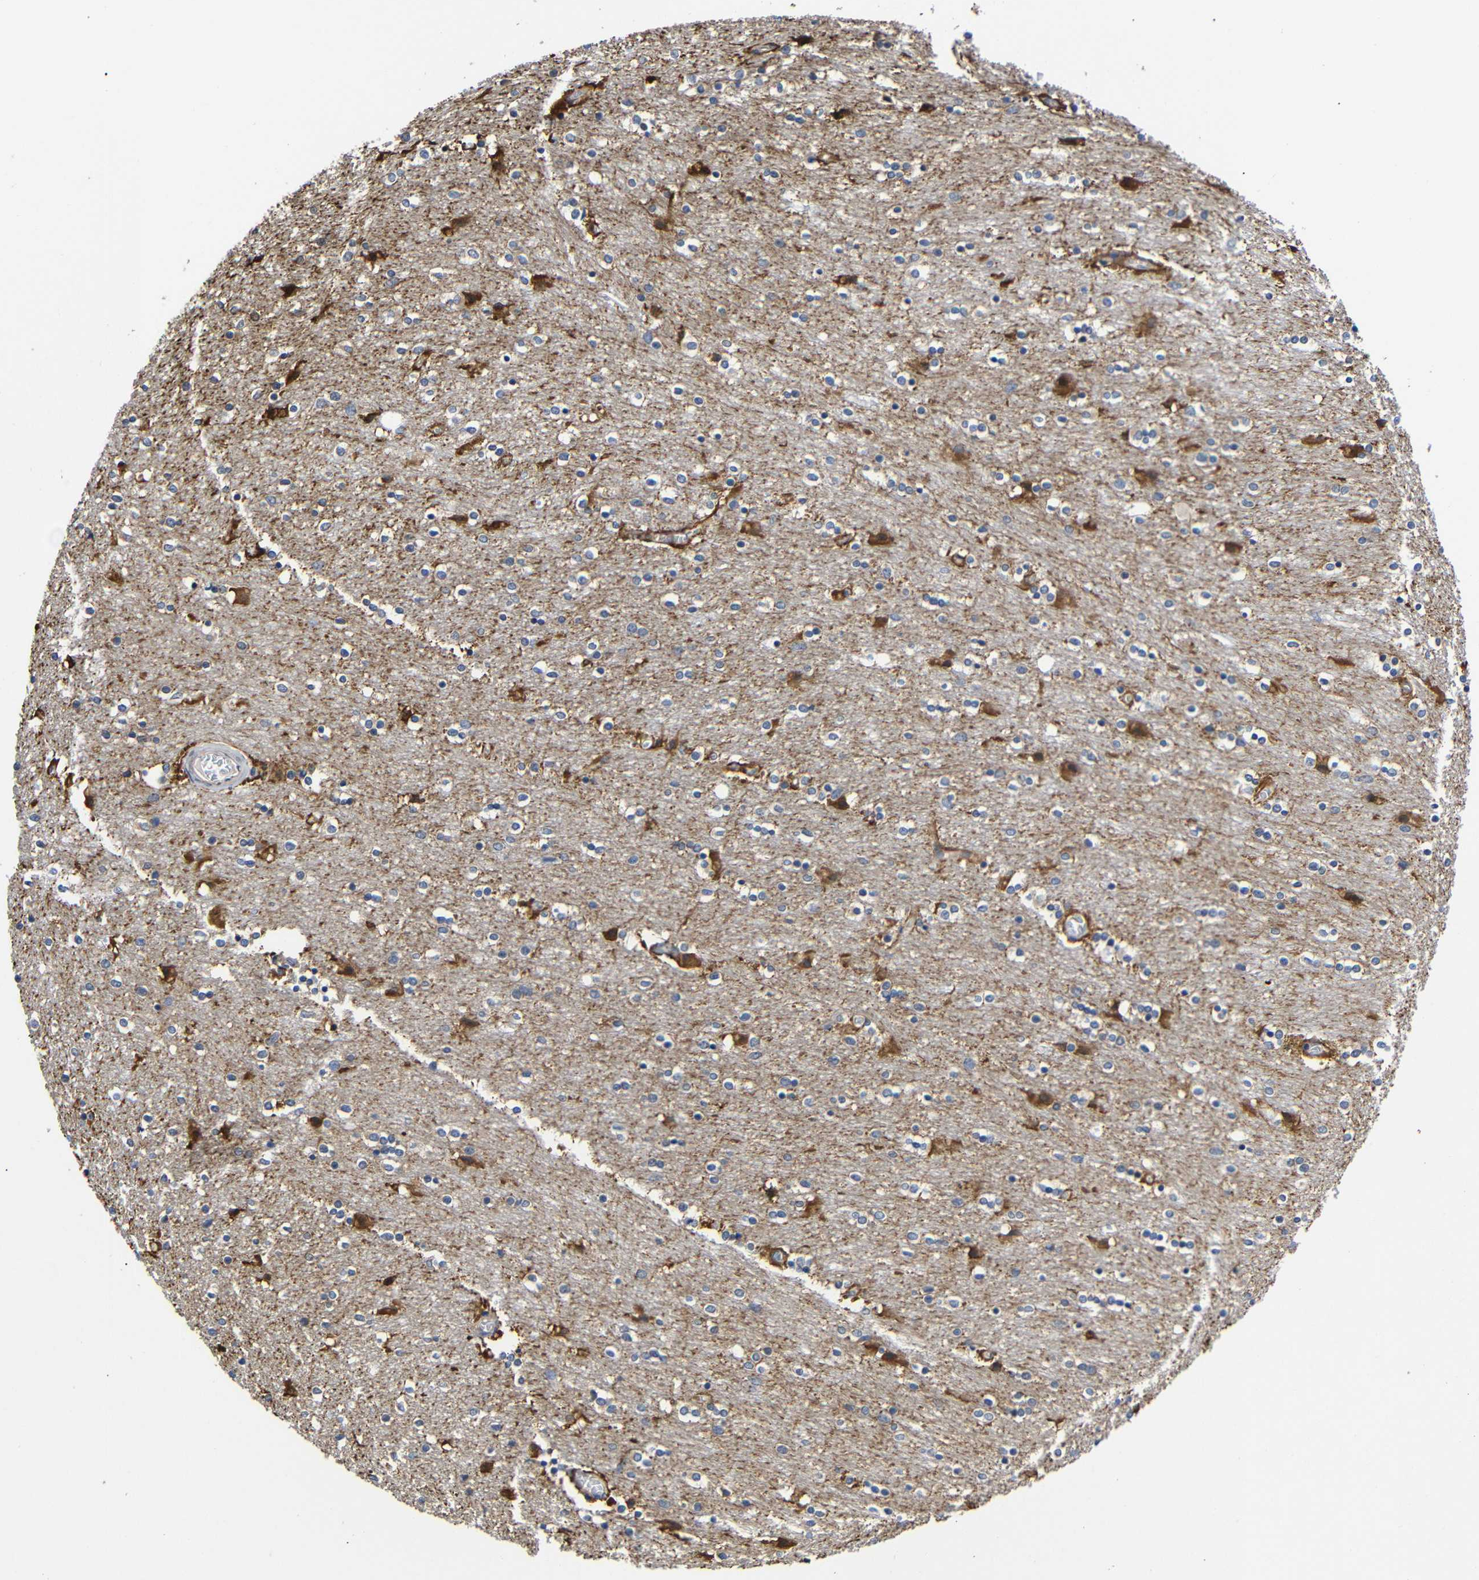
{"staining": {"intensity": "moderate", "quantity": "25%-75%", "location": "cytoplasmic/membranous"}, "tissue": "caudate", "cell_type": "Glial cells", "image_type": "normal", "snomed": [{"axis": "morphology", "description": "Normal tissue, NOS"}, {"axis": "topography", "description": "Lateral ventricle wall"}], "caption": "A photomicrograph of human caudate stained for a protein exhibits moderate cytoplasmic/membranous brown staining in glial cells. Nuclei are stained in blue.", "gene": "LRRCC1", "patient": {"sex": "female", "age": 54}}